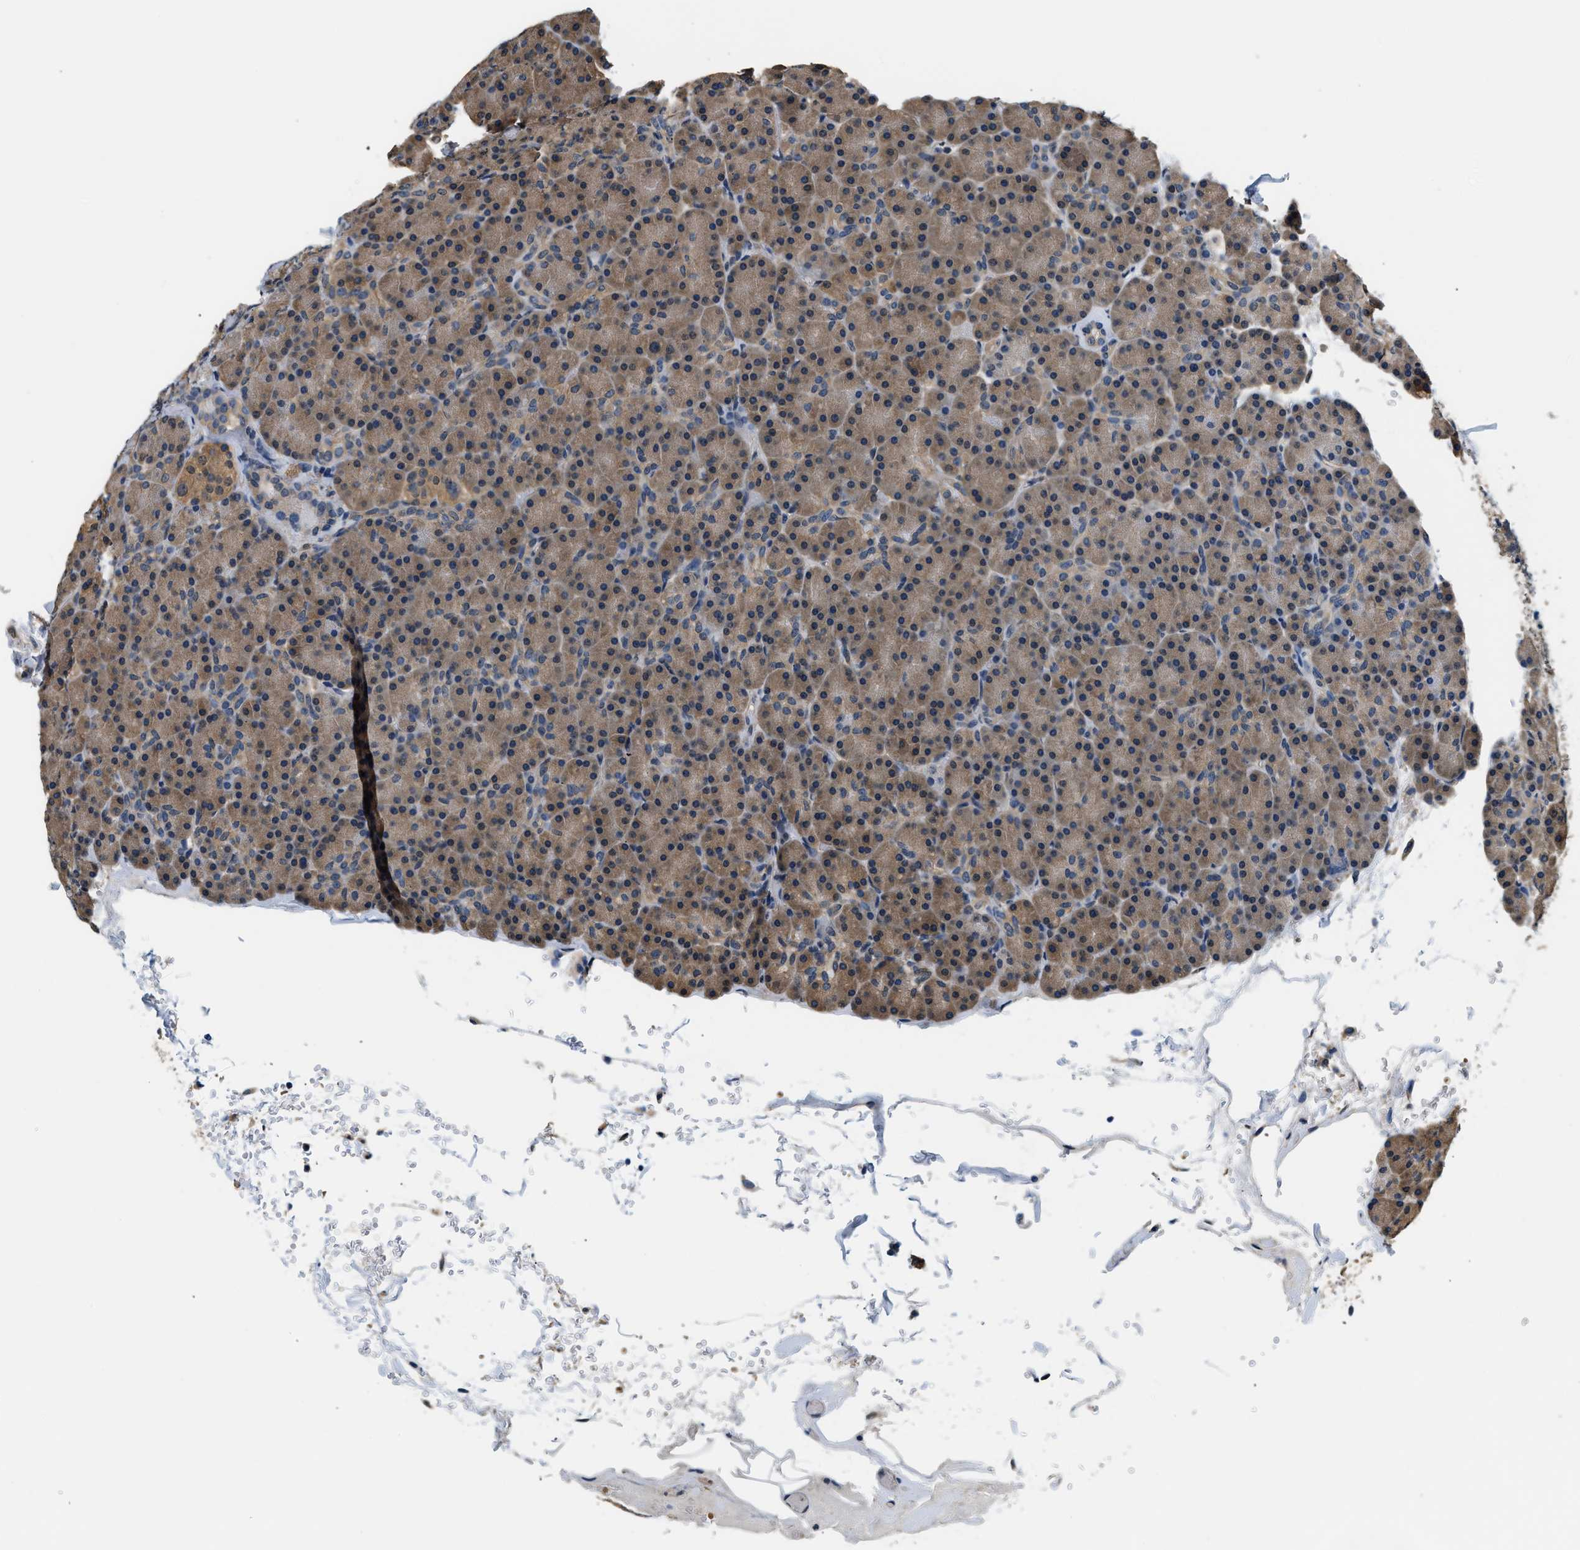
{"staining": {"intensity": "moderate", "quantity": ">75%", "location": "cytoplasmic/membranous"}, "tissue": "pancreas", "cell_type": "Exocrine glandular cells", "image_type": "normal", "snomed": [{"axis": "morphology", "description": "Normal tissue, NOS"}, {"axis": "topography", "description": "Pancreas"}], "caption": "Benign pancreas displays moderate cytoplasmic/membranous positivity in approximately >75% of exocrine glandular cells, visualized by immunohistochemistry. (brown staining indicates protein expression, while blue staining denotes nuclei).", "gene": "BCL7C", "patient": {"sex": "female", "age": 43}}